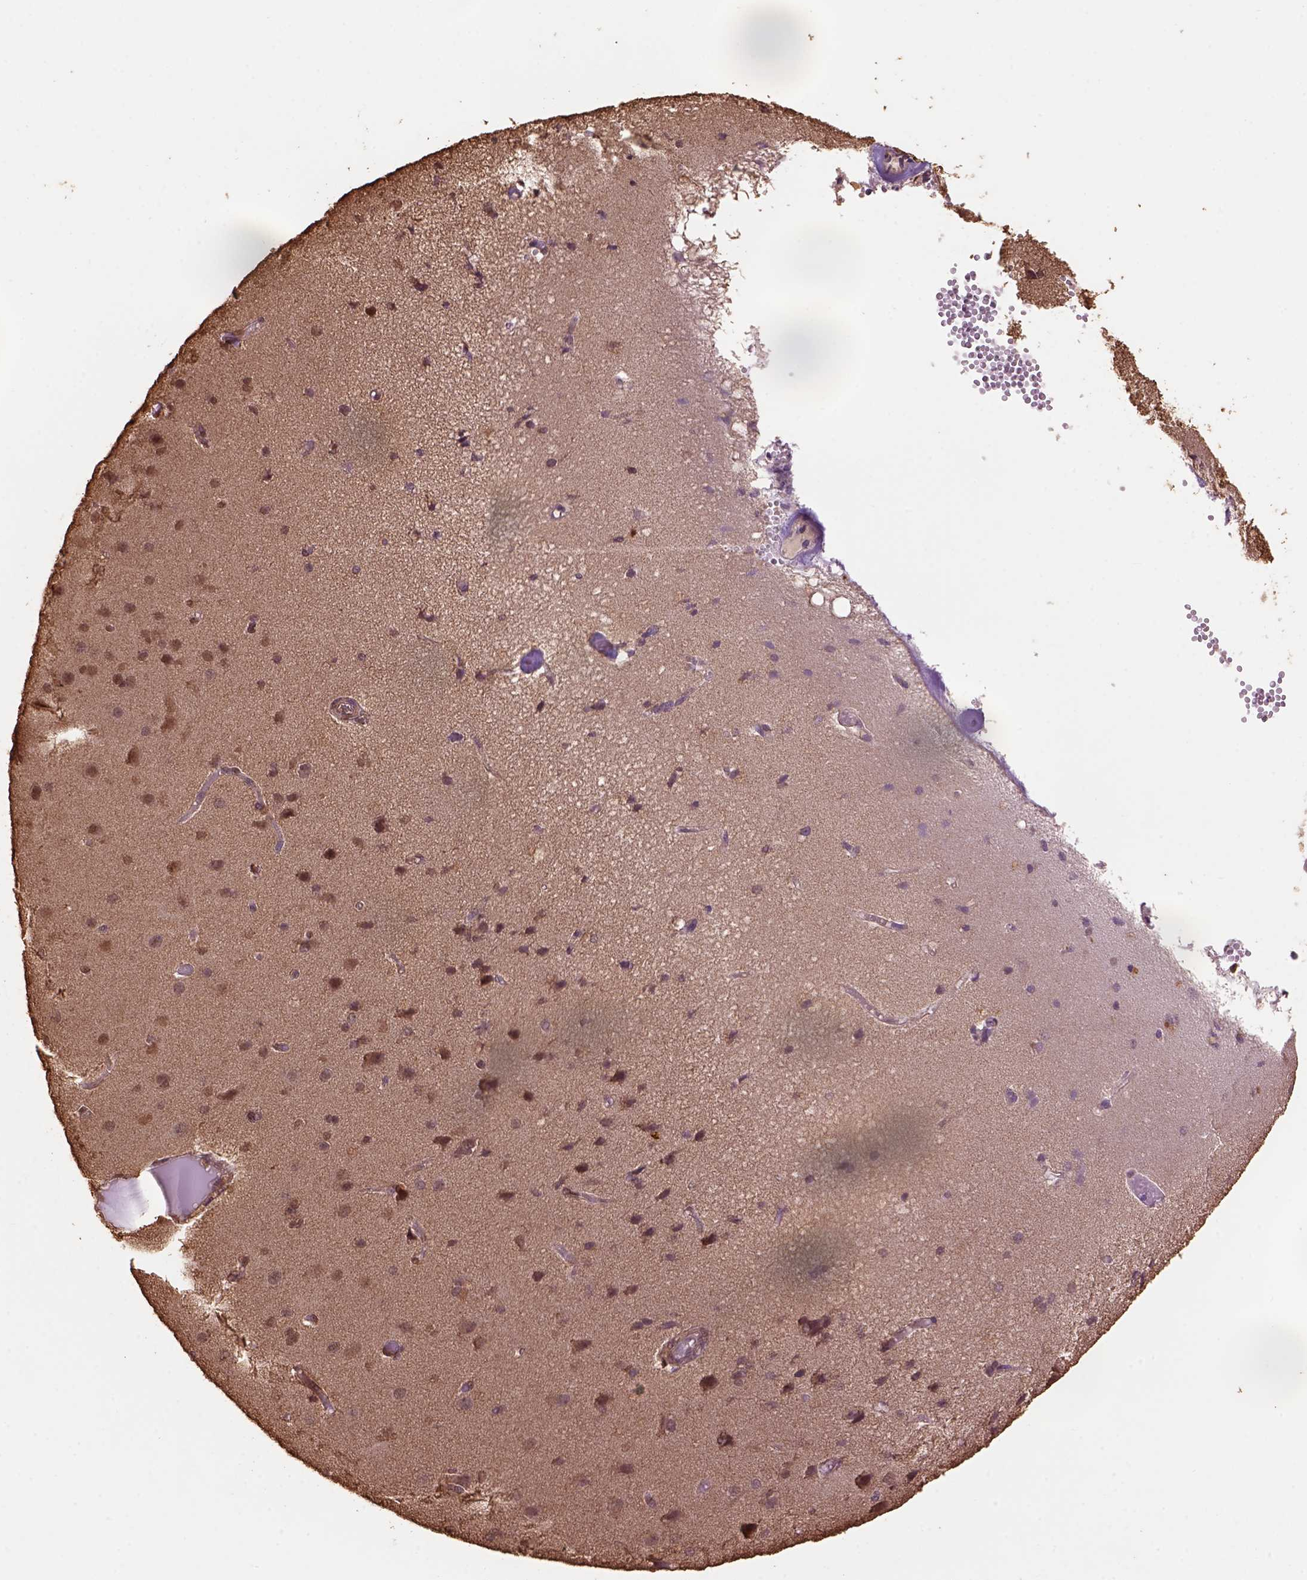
{"staining": {"intensity": "moderate", "quantity": ">75%", "location": "nuclear"}, "tissue": "cerebral cortex", "cell_type": "Endothelial cells", "image_type": "normal", "snomed": [{"axis": "morphology", "description": "Normal tissue, NOS"}, {"axis": "morphology", "description": "Glioma, malignant, High grade"}, {"axis": "topography", "description": "Cerebral cortex"}], "caption": "Cerebral cortex stained with immunohistochemistry (IHC) demonstrates moderate nuclear staining in approximately >75% of endothelial cells. The staining is performed using DAB (3,3'-diaminobenzidine) brown chromogen to label protein expression. The nuclei are counter-stained blue using hematoxylin.", "gene": "CSTF2T", "patient": {"sex": "male", "age": 71}}